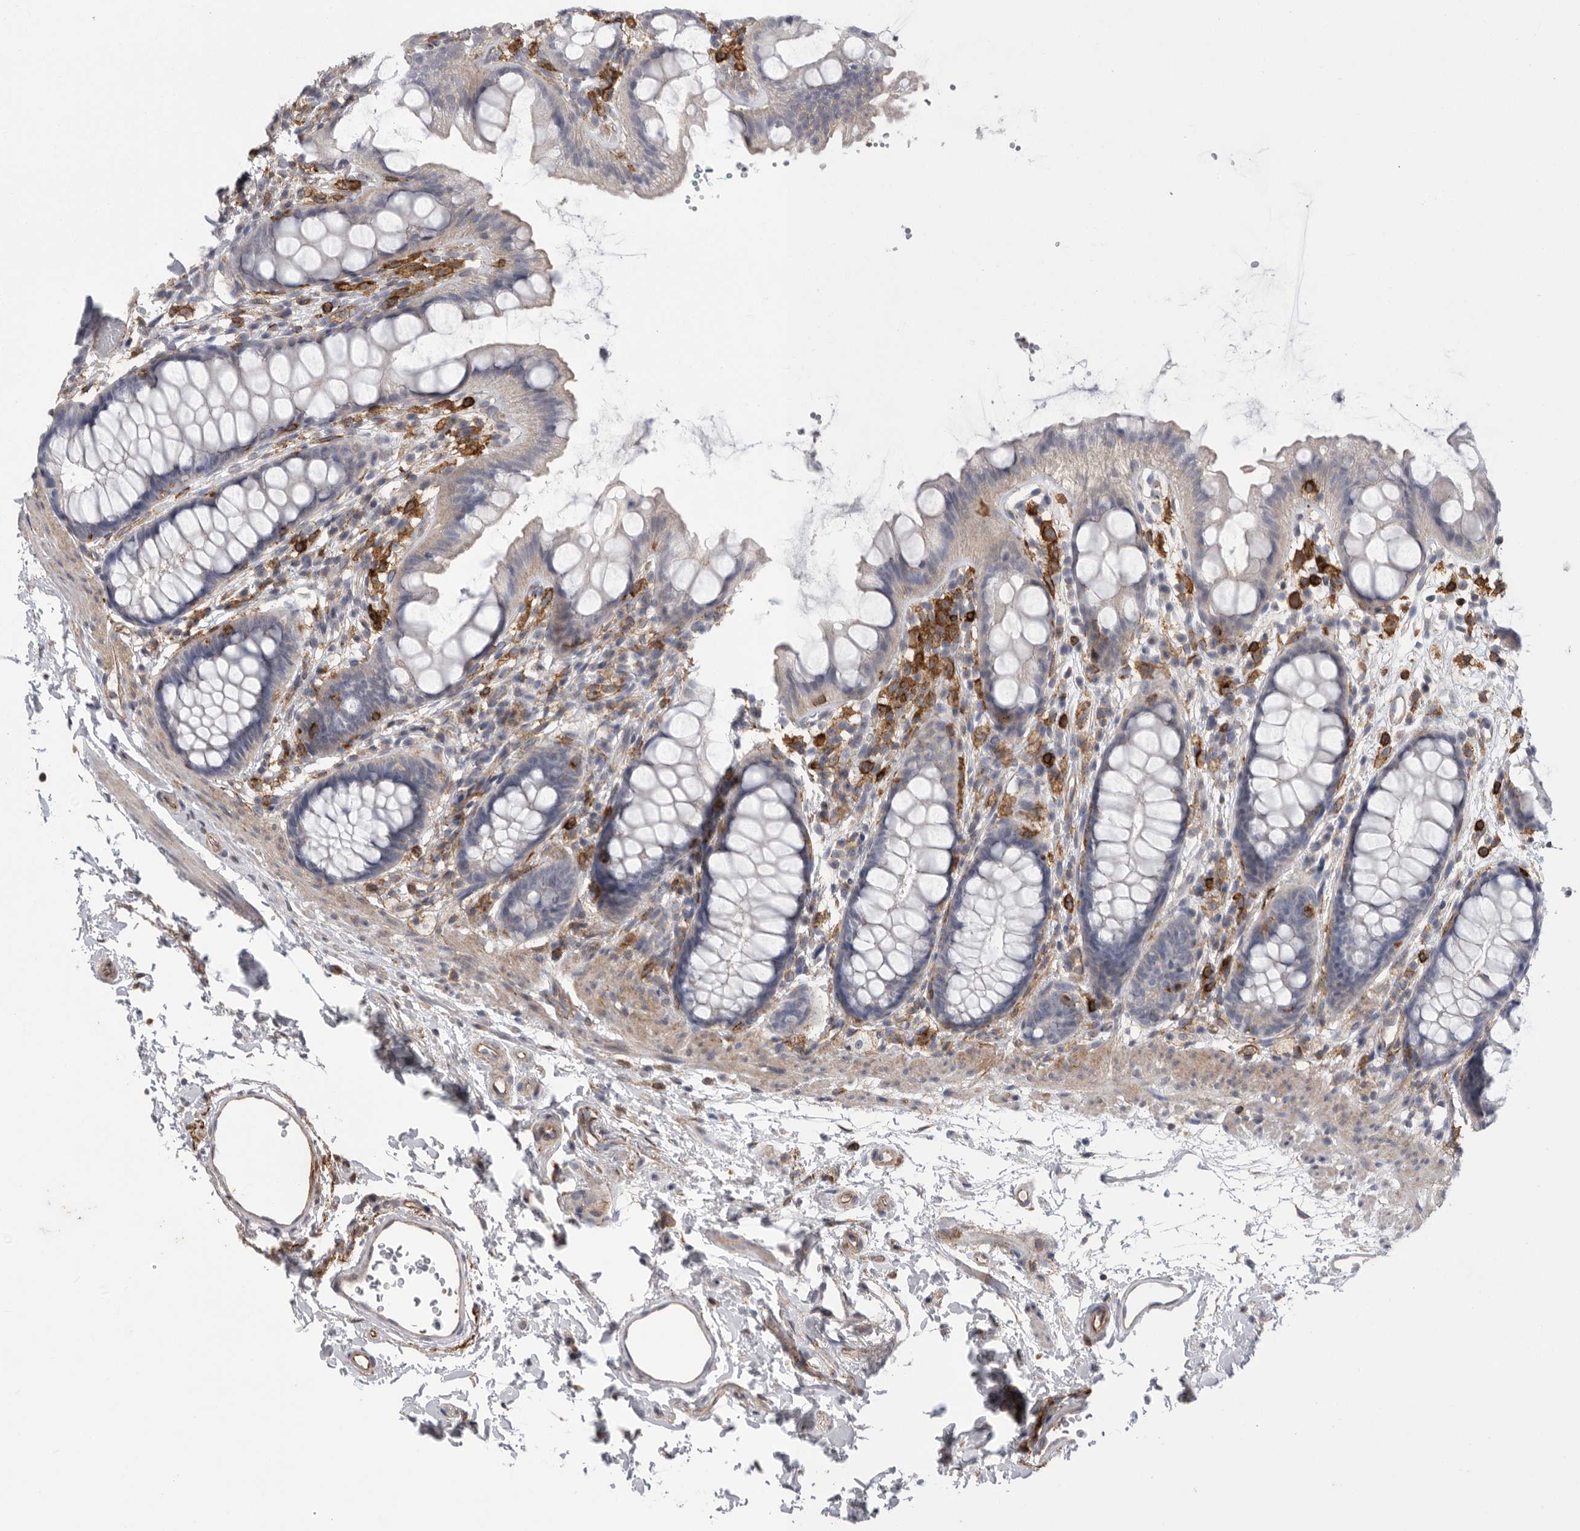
{"staining": {"intensity": "weak", "quantity": "<25%", "location": "cytoplasmic/membranous"}, "tissue": "rectum", "cell_type": "Glandular cells", "image_type": "normal", "snomed": [{"axis": "morphology", "description": "Normal tissue, NOS"}, {"axis": "topography", "description": "Rectum"}], "caption": "IHC of normal human rectum shows no expression in glandular cells.", "gene": "SIGLEC10", "patient": {"sex": "female", "age": 65}}